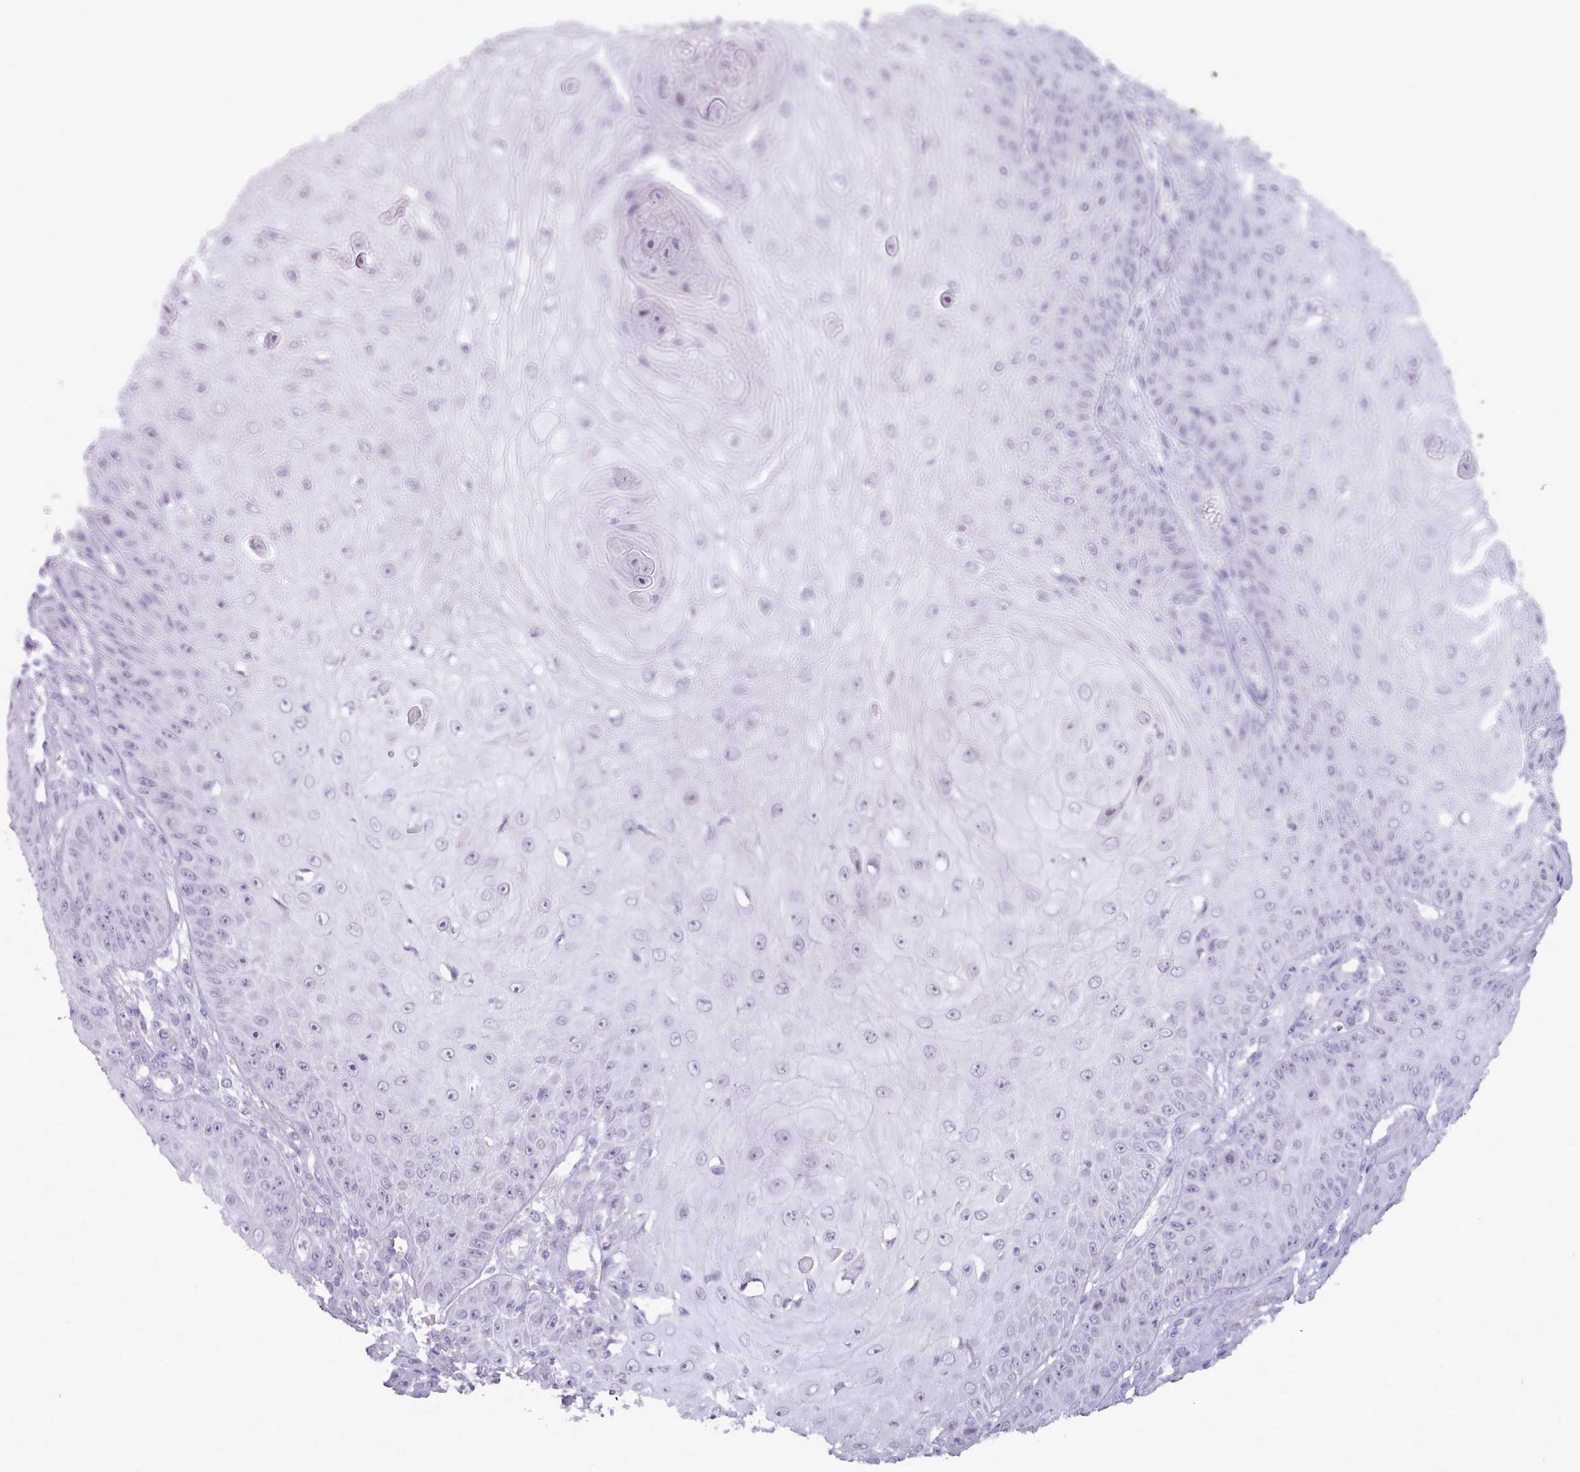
{"staining": {"intensity": "negative", "quantity": "none", "location": "none"}, "tissue": "skin cancer", "cell_type": "Tumor cells", "image_type": "cancer", "snomed": [{"axis": "morphology", "description": "Squamous cell carcinoma, NOS"}, {"axis": "topography", "description": "Skin"}], "caption": "Human skin cancer stained for a protein using immunohistochemistry (IHC) shows no staining in tumor cells.", "gene": "BDKRB2", "patient": {"sex": "male", "age": 70}}